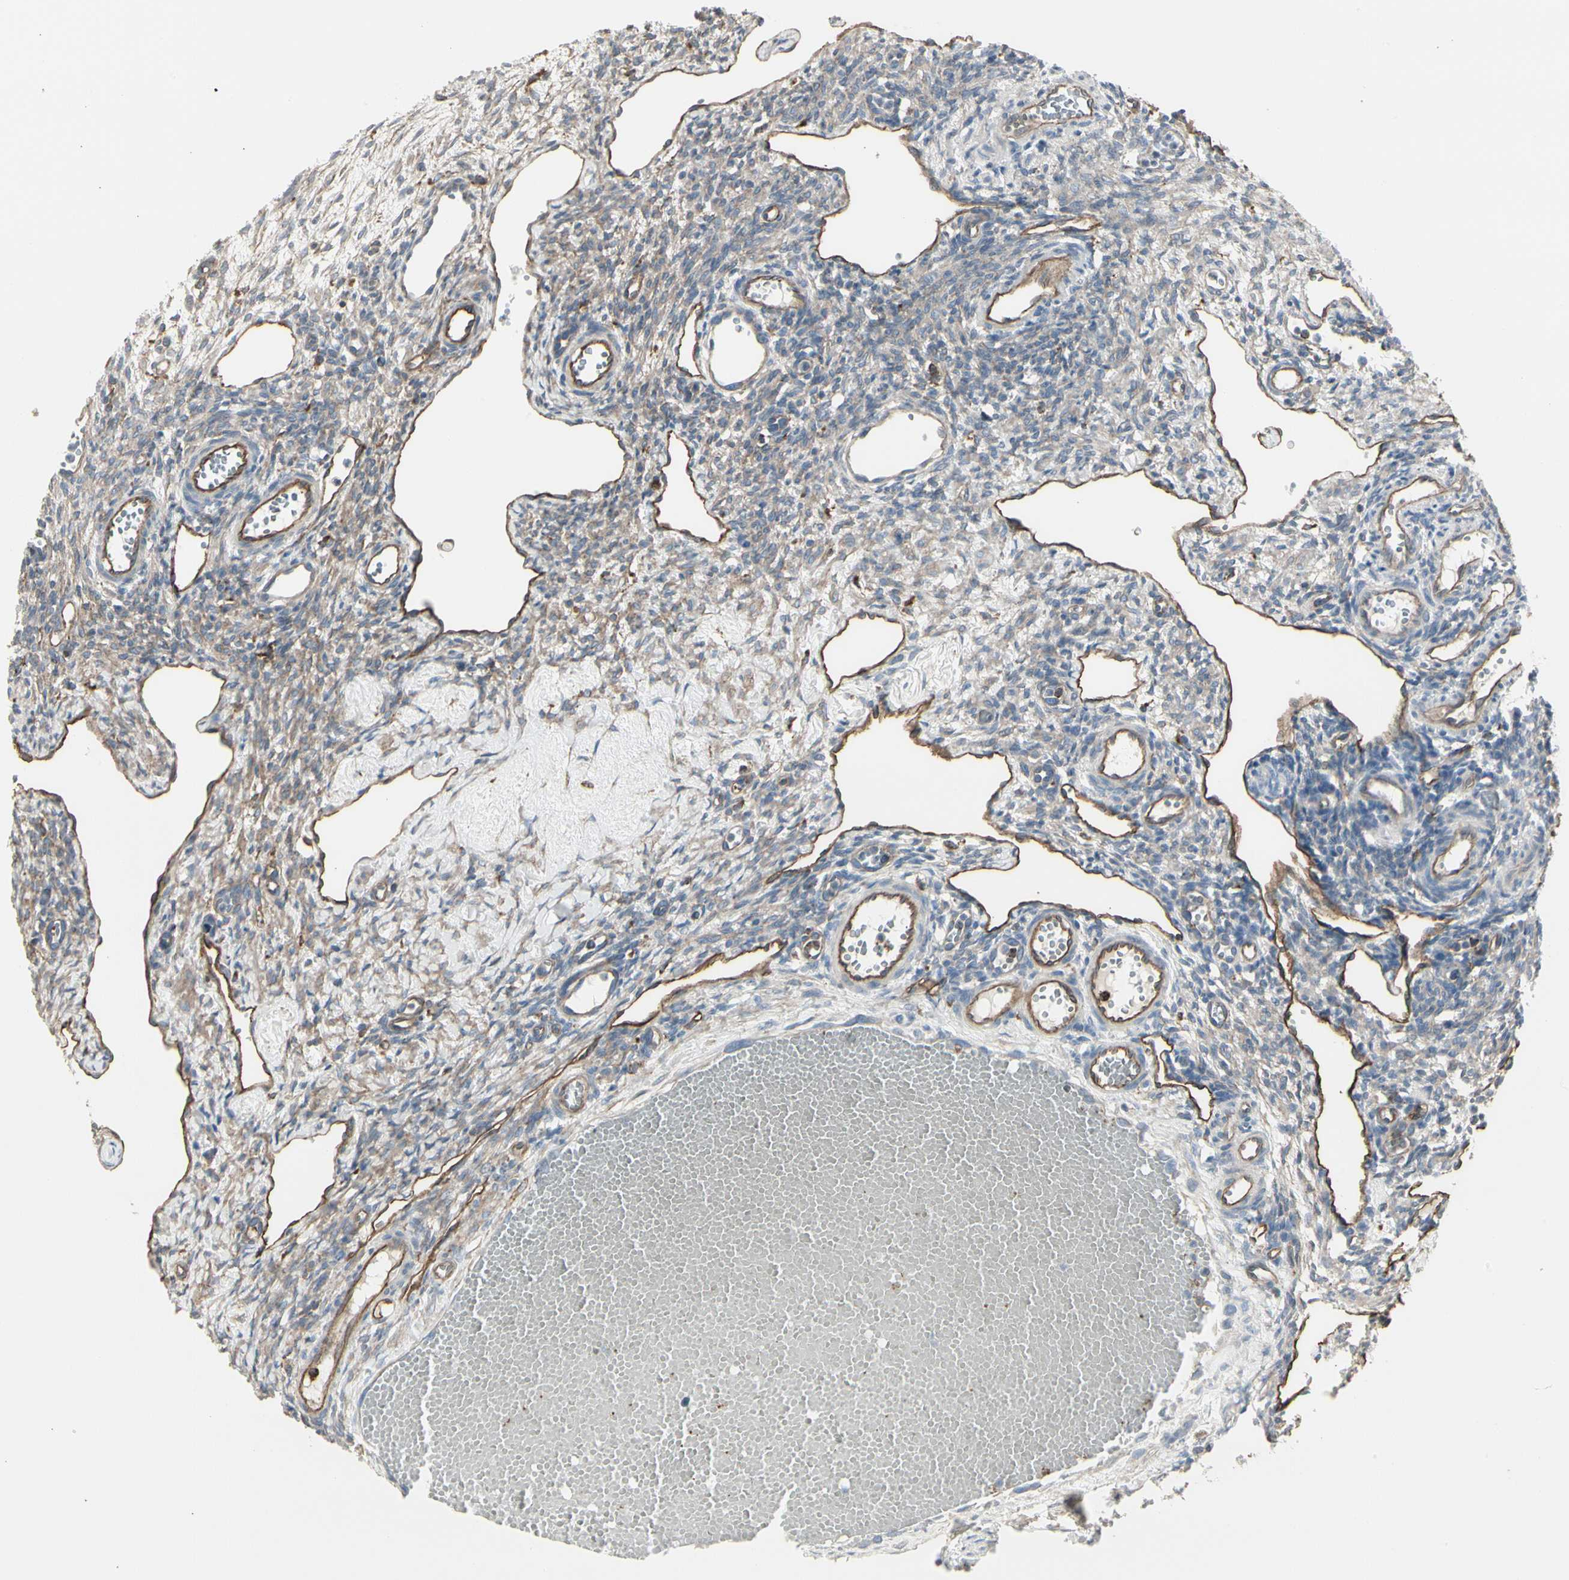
{"staining": {"intensity": "negative", "quantity": "none", "location": "none"}, "tissue": "ovary", "cell_type": "Ovarian stroma cells", "image_type": "normal", "snomed": [{"axis": "morphology", "description": "Normal tissue, NOS"}, {"axis": "topography", "description": "Ovary"}], "caption": "Immunohistochemical staining of normal ovary reveals no significant staining in ovarian stroma cells.", "gene": "ATP6V1B2", "patient": {"sex": "female", "age": 33}}